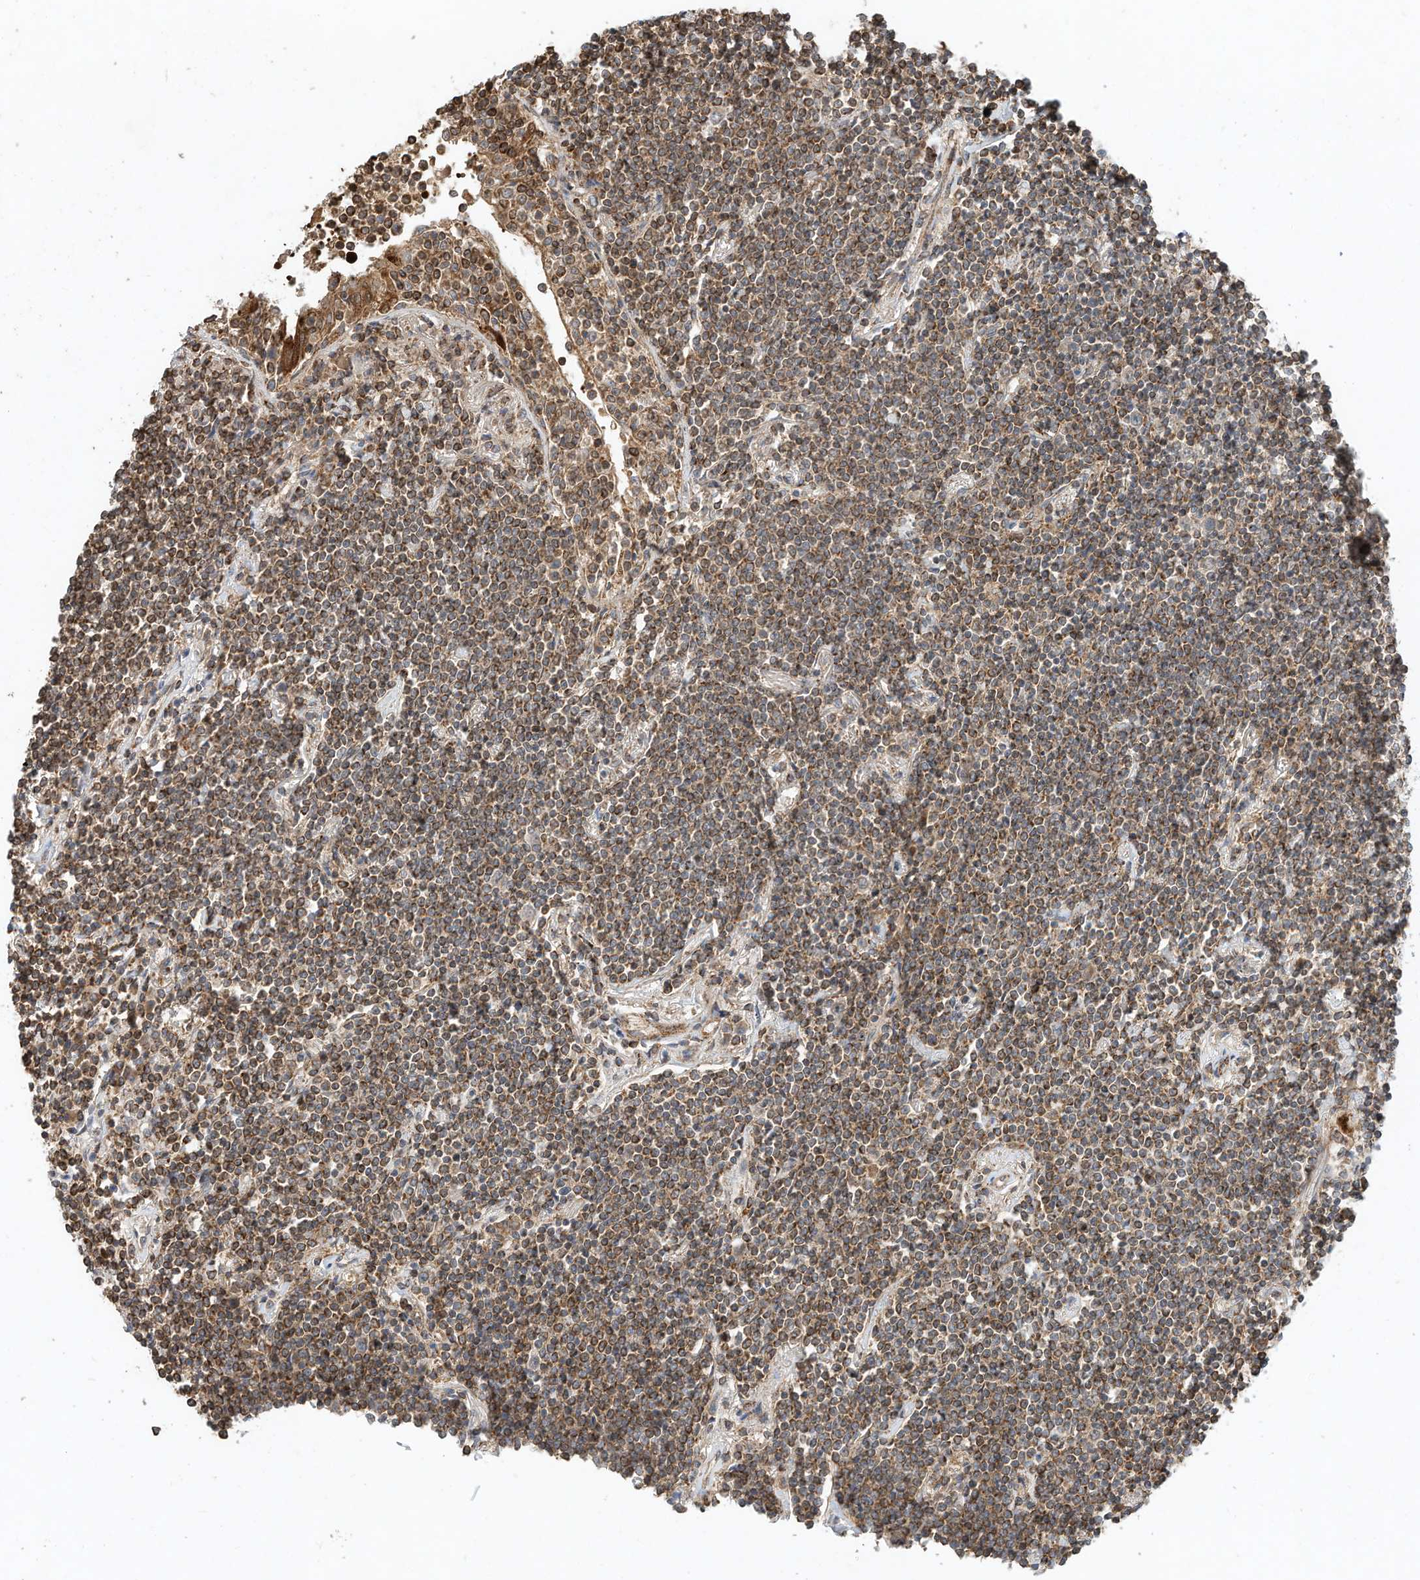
{"staining": {"intensity": "moderate", "quantity": ">75%", "location": "cytoplasmic/membranous"}, "tissue": "lymphoma", "cell_type": "Tumor cells", "image_type": "cancer", "snomed": [{"axis": "morphology", "description": "Malignant lymphoma, non-Hodgkin's type, Low grade"}, {"axis": "topography", "description": "Lung"}], "caption": "Protein analysis of lymphoma tissue shows moderate cytoplasmic/membranous positivity in approximately >75% of tumor cells.", "gene": "CPAMD8", "patient": {"sex": "female", "age": 71}}